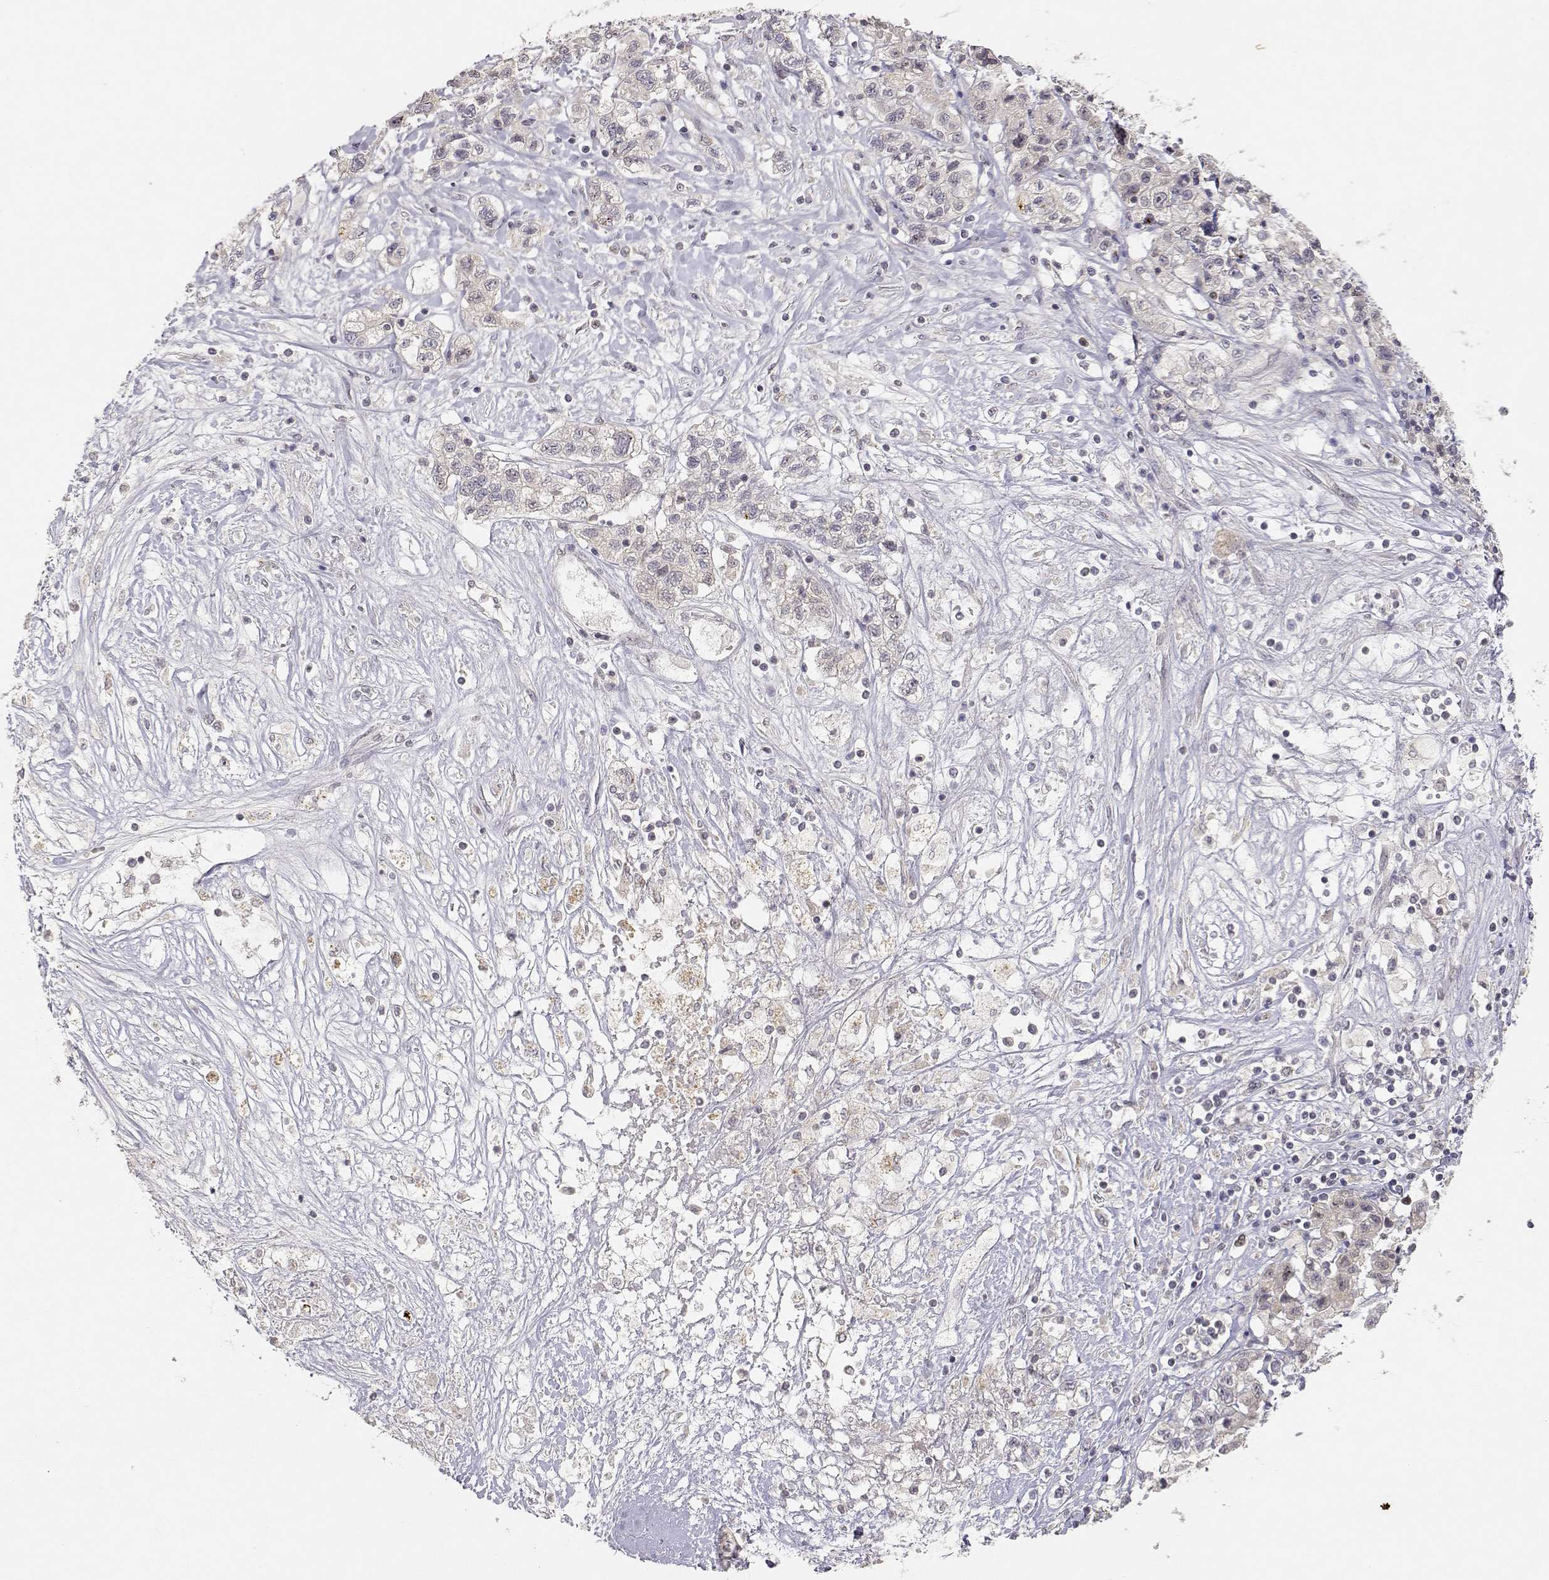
{"staining": {"intensity": "negative", "quantity": "none", "location": "none"}, "tissue": "liver cancer", "cell_type": "Tumor cells", "image_type": "cancer", "snomed": [{"axis": "morphology", "description": "Adenocarcinoma, NOS"}, {"axis": "morphology", "description": "Cholangiocarcinoma"}, {"axis": "topography", "description": "Liver"}], "caption": "A high-resolution image shows IHC staining of adenocarcinoma (liver), which shows no significant staining in tumor cells. The staining was performed using DAB (3,3'-diaminobenzidine) to visualize the protein expression in brown, while the nuclei were stained in blue with hematoxylin (Magnification: 20x).", "gene": "RAD51", "patient": {"sex": "male", "age": 64}}